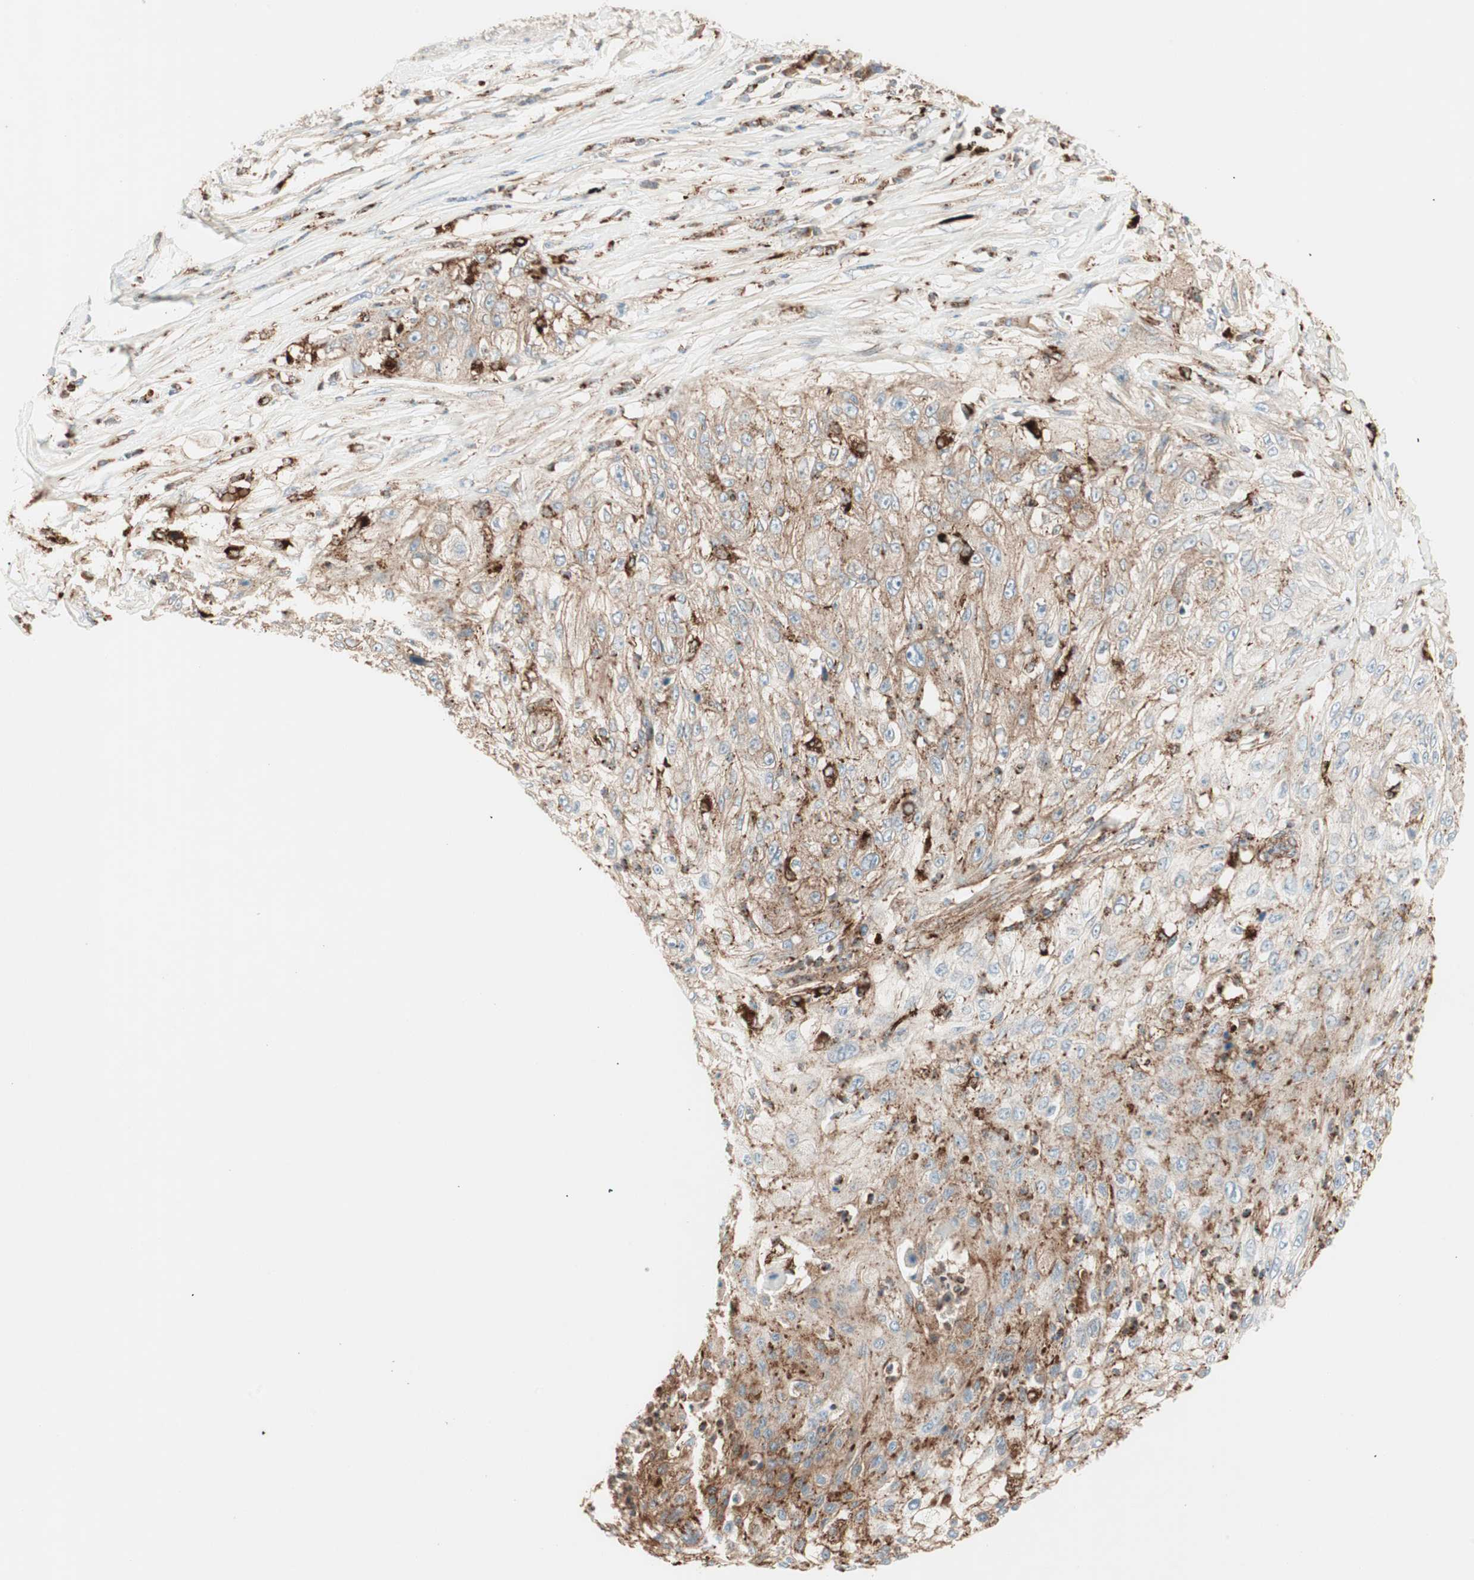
{"staining": {"intensity": "moderate", "quantity": ">75%", "location": "cytoplasmic/membranous"}, "tissue": "lung cancer", "cell_type": "Tumor cells", "image_type": "cancer", "snomed": [{"axis": "morphology", "description": "Inflammation, NOS"}, {"axis": "morphology", "description": "Squamous cell carcinoma, NOS"}, {"axis": "topography", "description": "Lymph node"}, {"axis": "topography", "description": "Soft tissue"}, {"axis": "topography", "description": "Lung"}], "caption": "An immunohistochemistry (IHC) photomicrograph of tumor tissue is shown. Protein staining in brown labels moderate cytoplasmic/membranous positivity in lung squamous cell carcinoma within tumor cells. (Stains: DAB (3,3'-diaminobenzidine) in brown, nuclei in blue, Microscopy: brightfield microscopy at high magnification).", "gene": "ATP6V1G1", "patient": {"sex": "male", "age": 66}}